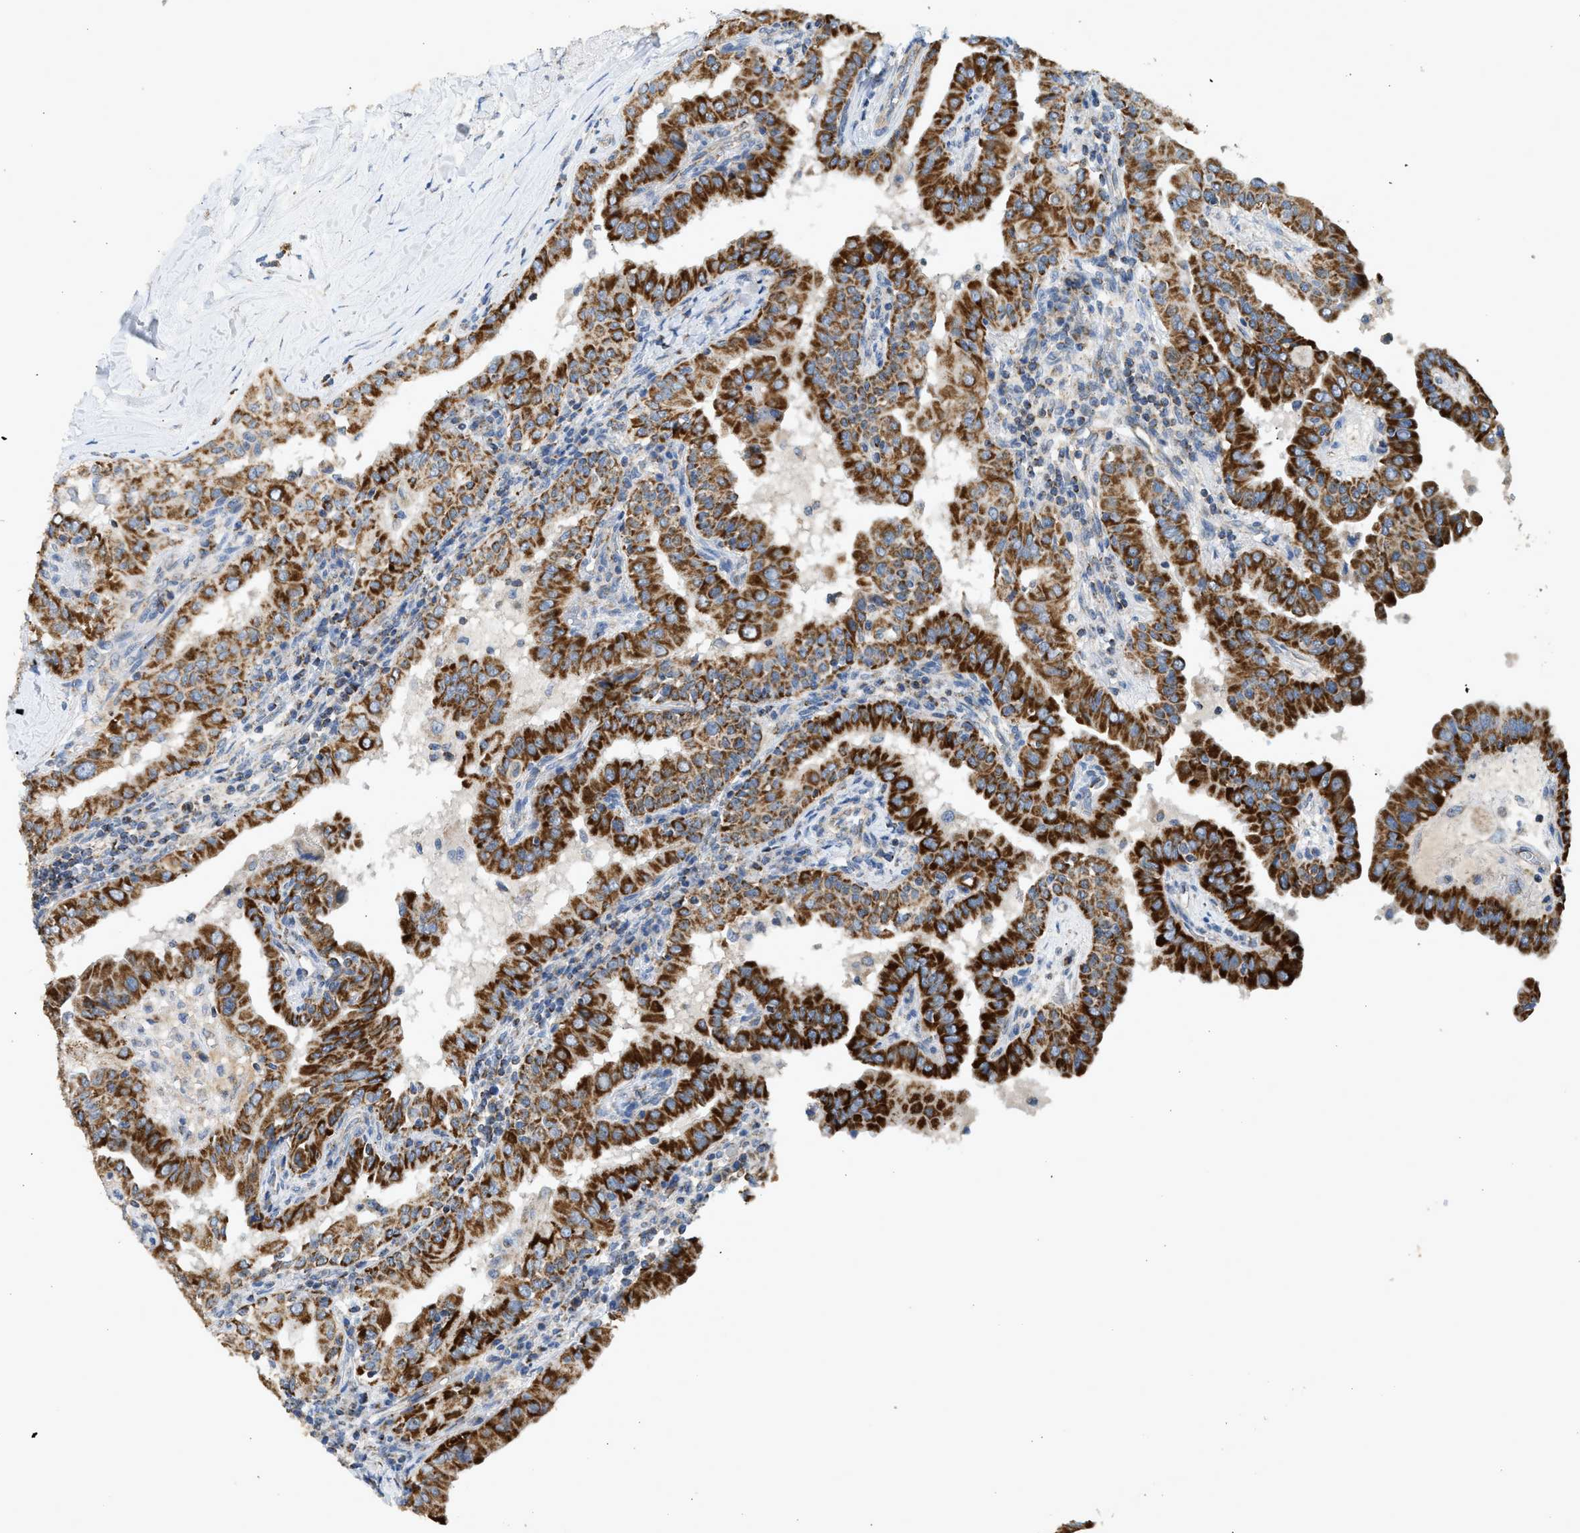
{"staining": {"intensity": "strong", "quantity": ">75%", "location": "cytoplasmic/membranous"}, "tissue": "thyroid cancer", "cell_type": "Tumor cells", "image_type": "cancer", "snomed": [{"axis": "morphology", "description": "Papillary adenocarcinoma, NOS"}, {"axis": "topography", "description": "Thyroid gland"}], "caption": "Immunohistochemistry (IHC) of human thyroid cancer reveals high levels of strong cytoplasmic/membranous positivity in approximately >75% of tumor cells.", "gene": "GOT2", "patient": {"sex": "male", "age": 33}}